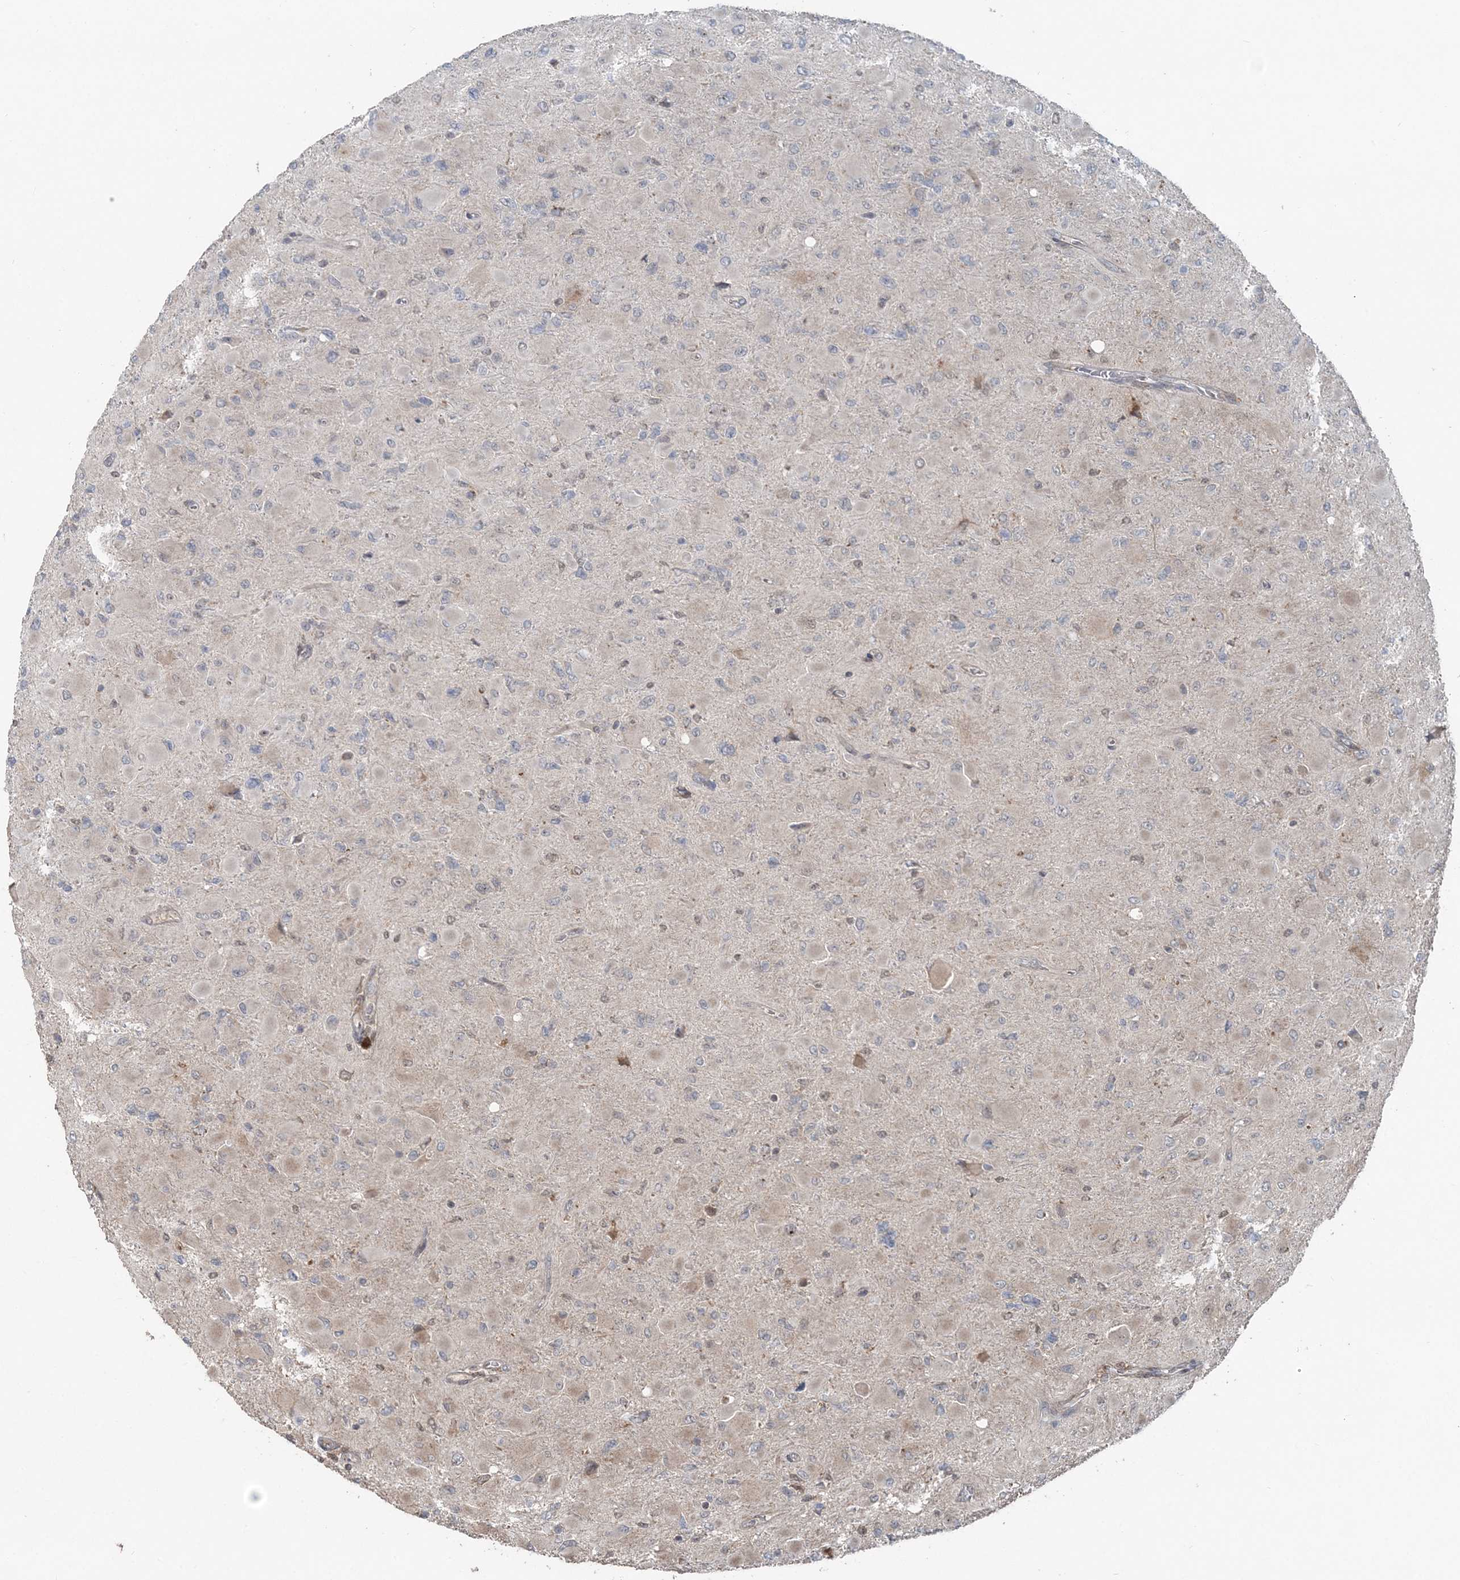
{"staining": {"intensity": "negative", "quantity": "none", "location": "none"}, "tissue": "glioma", "cell_type": "Tumor cells", "image_type": "cancer", "snomed": [{"axis": "morphology", "description": "Glioma, malignant, High grade"}, {"axis": "topography", "description": "Cerebral cortex"}], "caption": "Tumor cells show no significant expression in malignant glioma (high-grade).", "gene": "SLU7", "patient": {"sex": "female", "age": 36}}